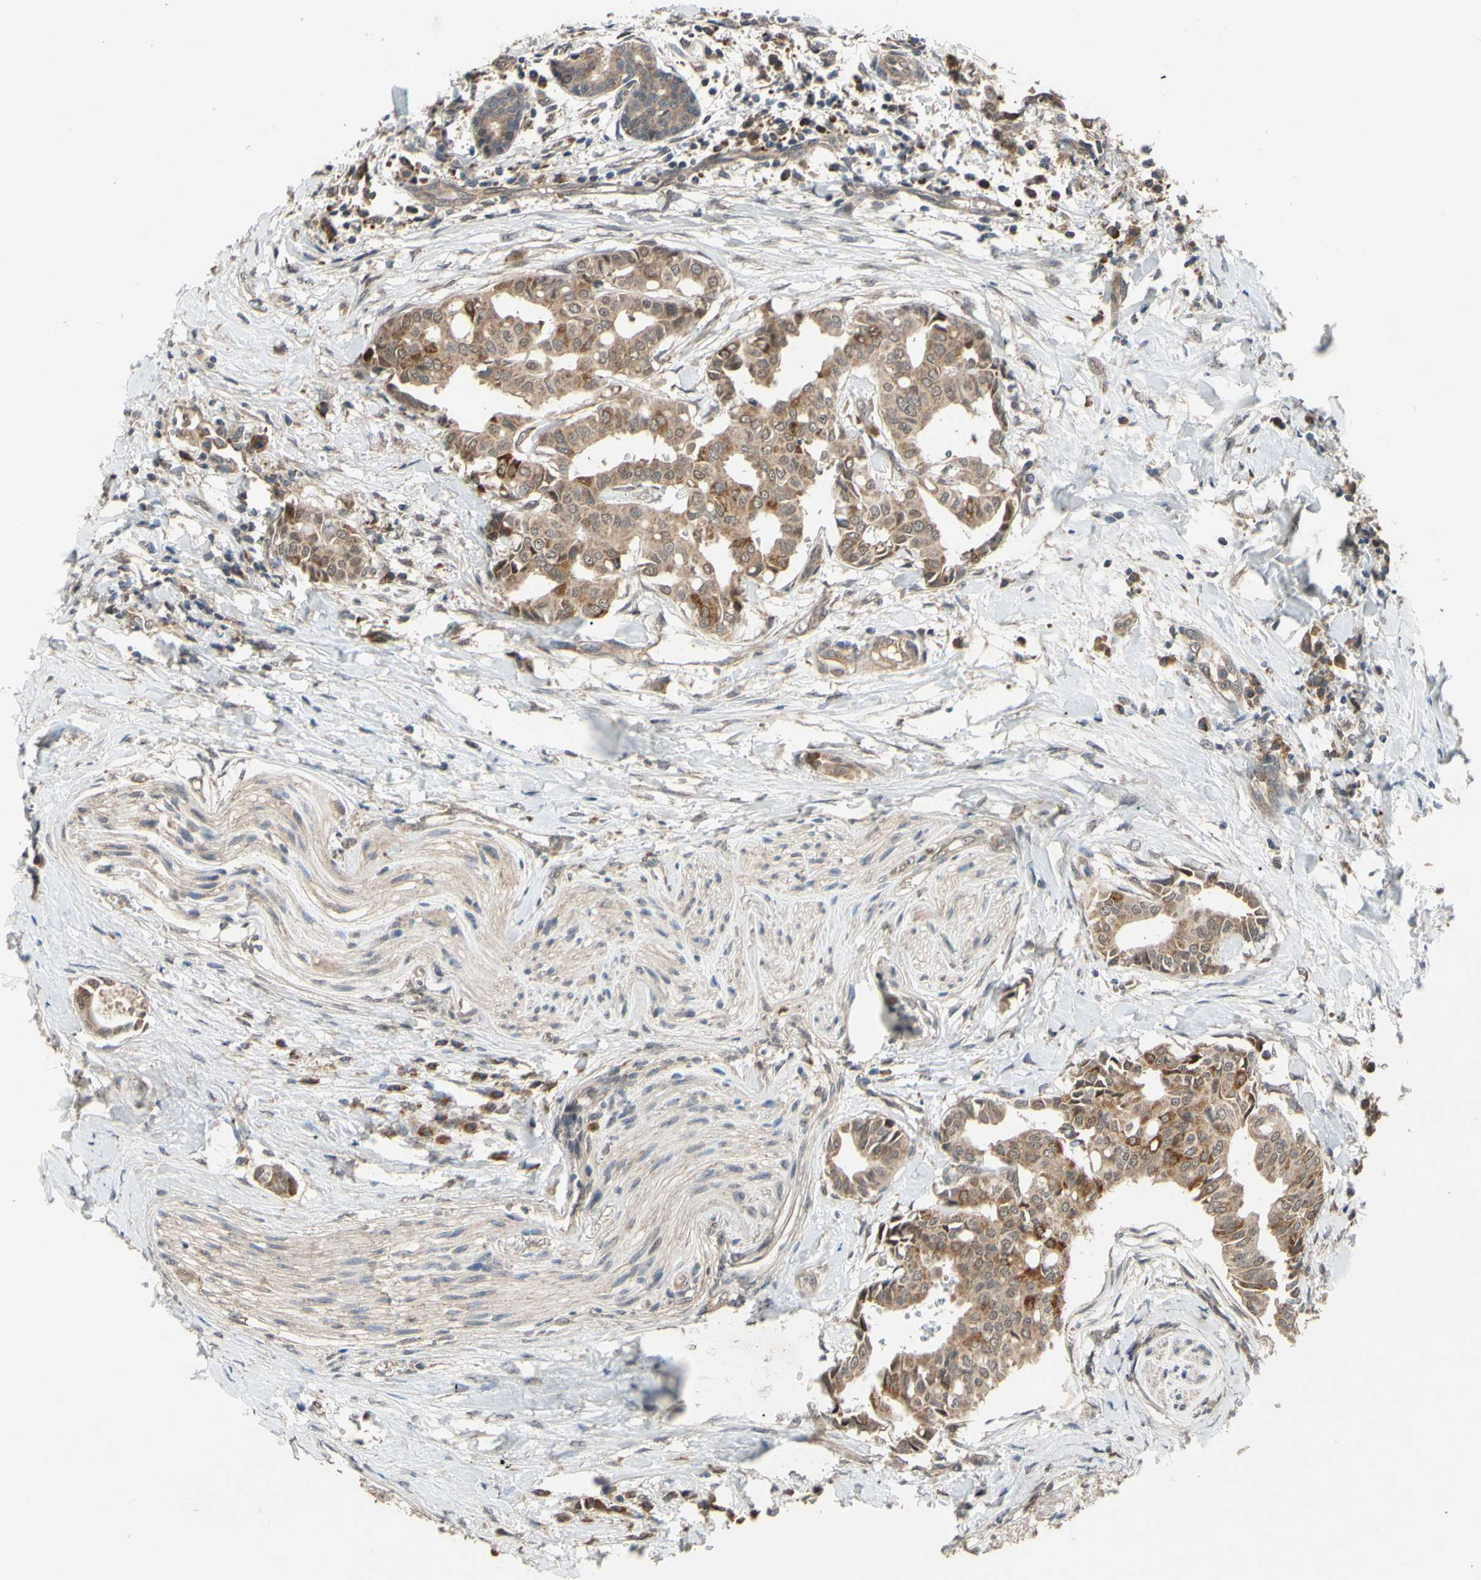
{"staining": {"intensity": "moderate", "quantity": ">75%", "location": "cytoplasmic/membranous"}, "tissue": "head and neck cancer", "cell_type": "Tumor cells", "image_type": "cancer", "snomed": [{"axis": "morphology", "description": "Adenocarcinoma, NOS"}, {"axis": "topography", "description": "Salivary gland"}, {"axis": "topography", "description": "Head-Neck"}], "caption": "A photomicrograph of head and neck cancer (adenocarcinoma) stained for a protein shows moderate cytoplasmic/membranous brown staining in tumor cells. (Stains: DAB in brown, nuclei in blue, Microscopy: brightfield microscopy at high magnification).", "gene": "CD164", "patient": {"sex": "female", "age": 59}}